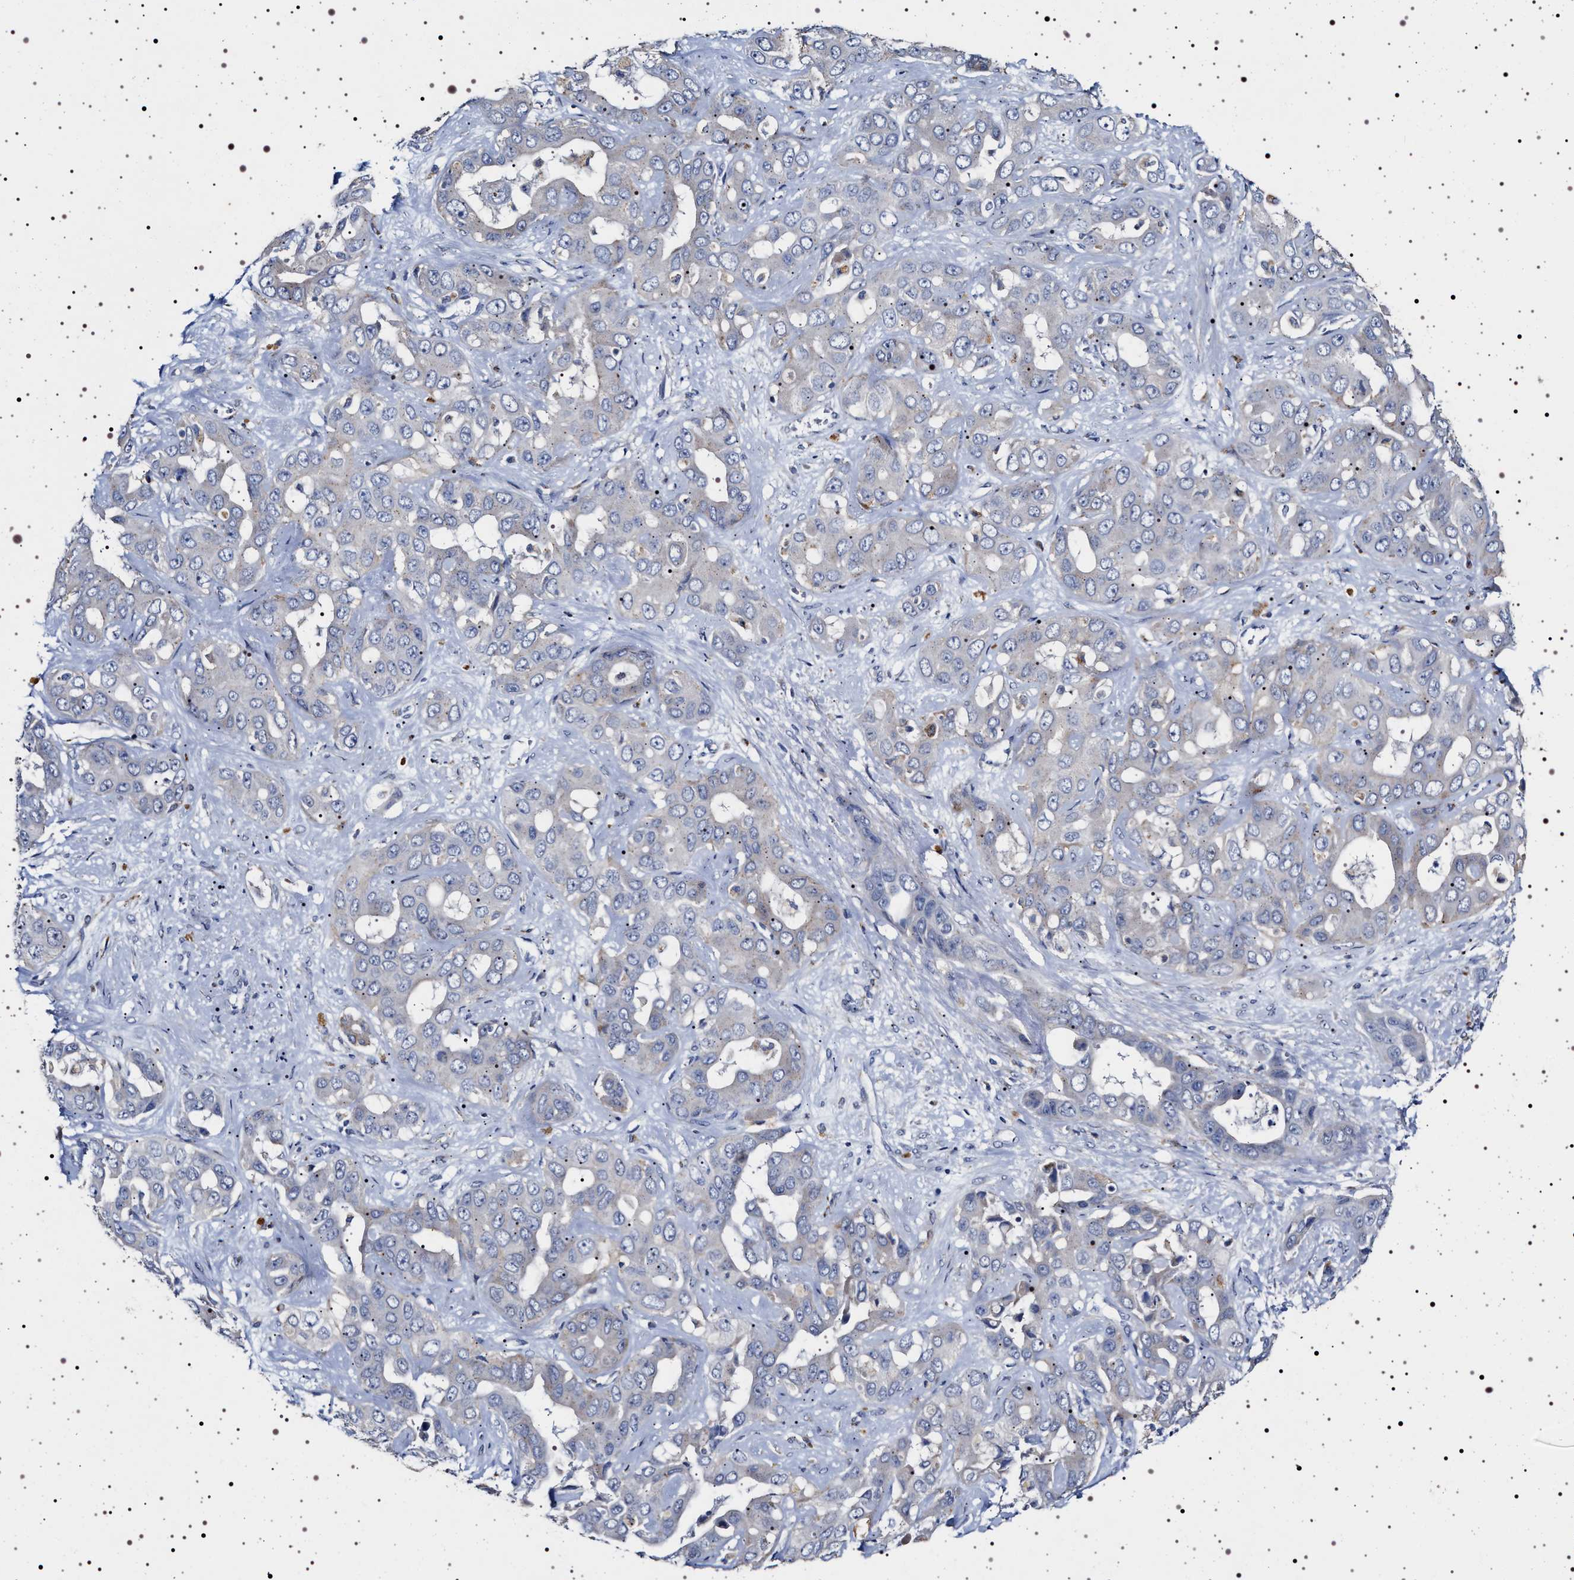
{"staining": {"intensity": "negative", "quantity": "none", "location": "none"}, "tissue": "liver cancer", "cell_type": "Tumor cells", "image_type": "cancer", "snomed": [{"axis": "morphology", "description": "Cholangiocarcinoma"}, {"axis": "topography", "description": "Liver"}], "caption": "A micrograph of liver cancer (cholangiocarcinoma) stained for a protein demonstrates no brown staining in tumor cells. (Brightfield microscopy of DAB (3,3'-diaminobenzidine) immunohistochemistry (IHC) at high magnification).", "gene": "NAALADL2", "patient": {"sex": "female", "age": 52}}